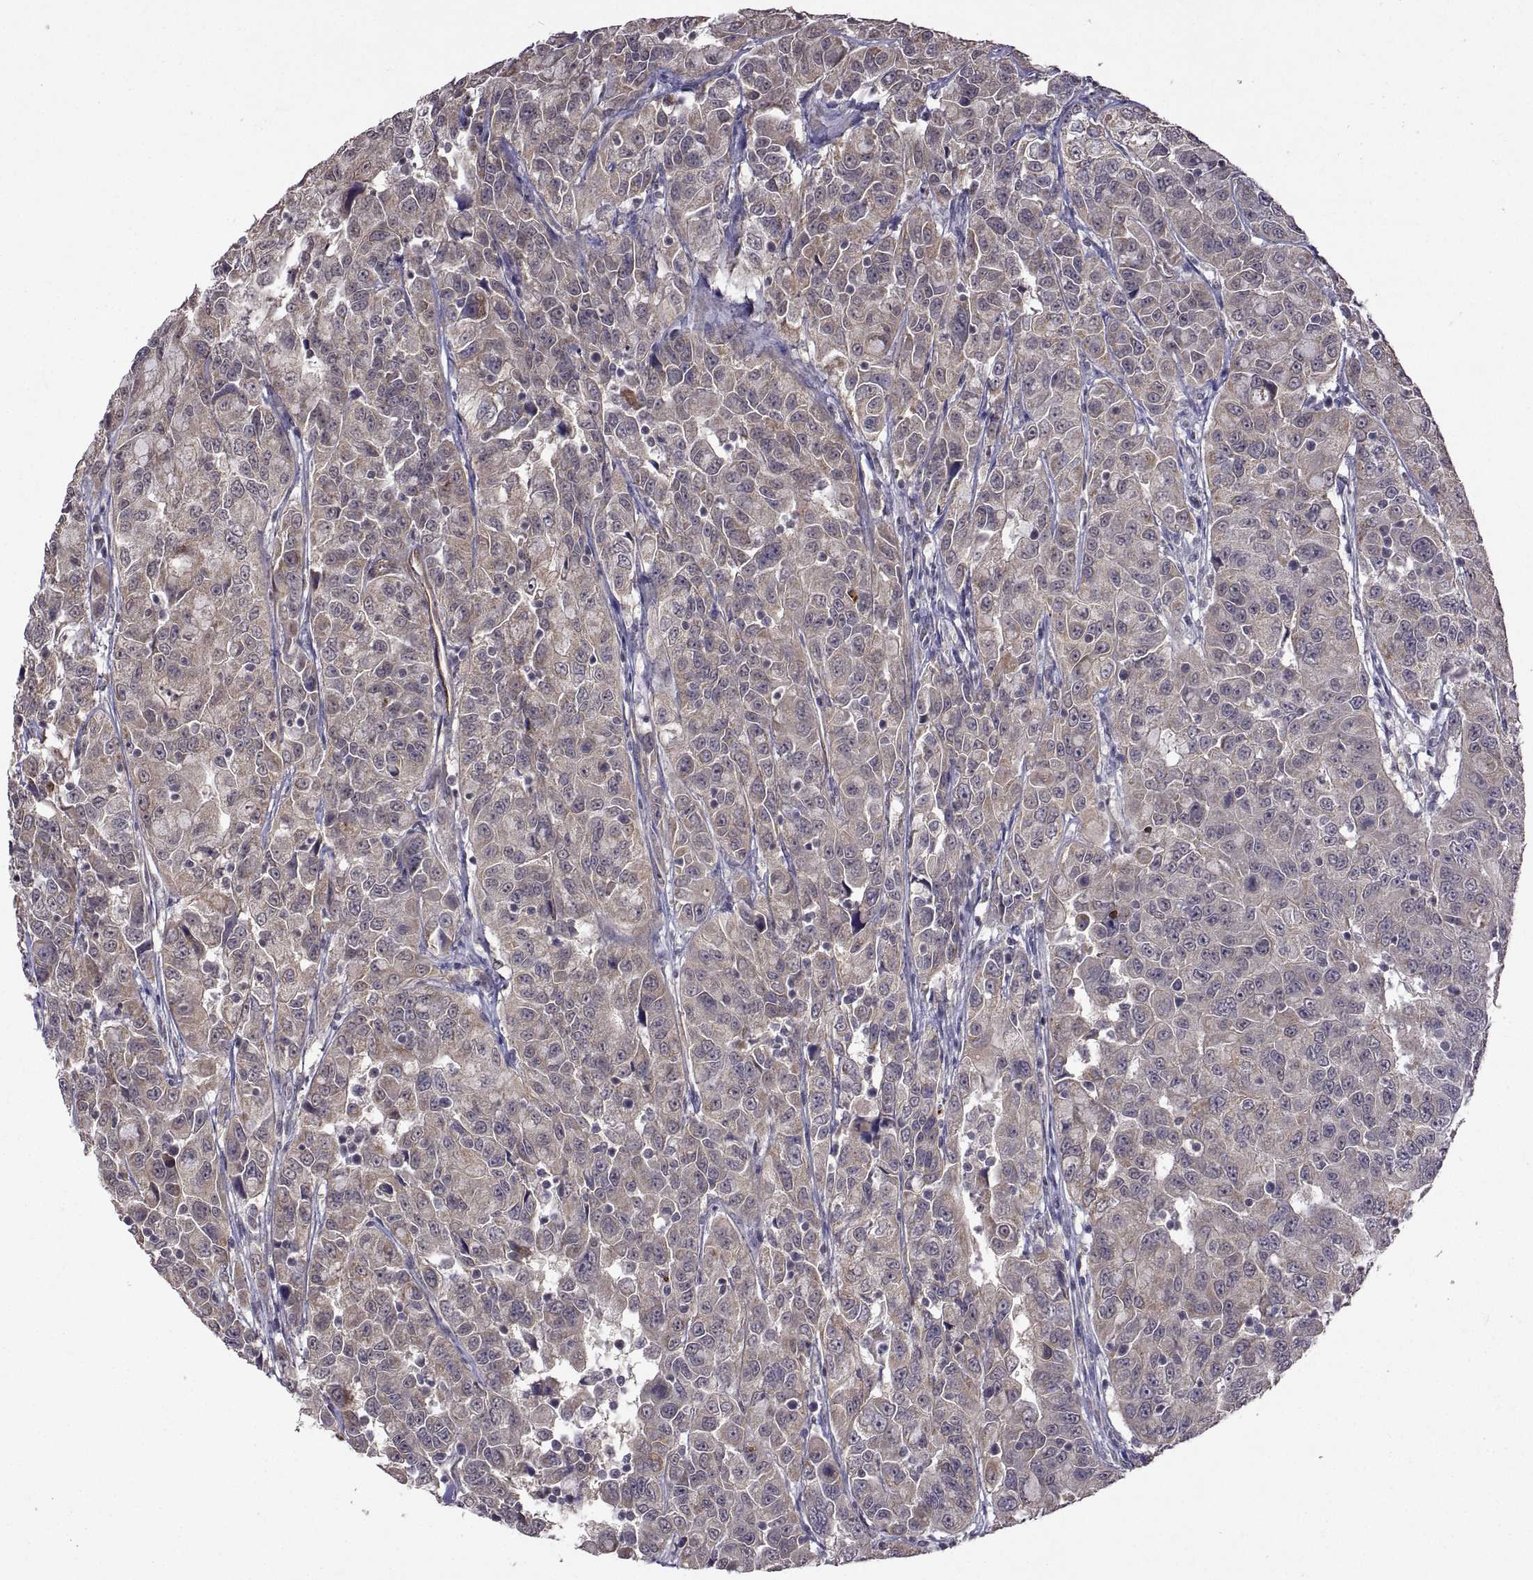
{"staining": {"intensity": "moderate", "quantity": "25%-75%", "location": "cytoplasmic/membranous"}, "tissue": "urothelial cancer", "cell_type": "Tumor cells", "image_type": "cancer", "snomed": [{"axis": "morphology", "description": "Urothelial carcinoma, NOS"}, {"axis": "morphology", "description": "Urothelial carcinoma, High grade"}, {"axis": "topography", "description": "Urinary bladder"}], "caption": "Immunohistochemical staining of urothelial cancer exhibits medium levels of moderate cytoplasmic/membranous protein positivity in approximately 25%-75% of tumor cells. (IHC, brightfield microscopy, high magnification).", "gene": "LAMA1", "patient": {"sex": "female", "age": 73}}